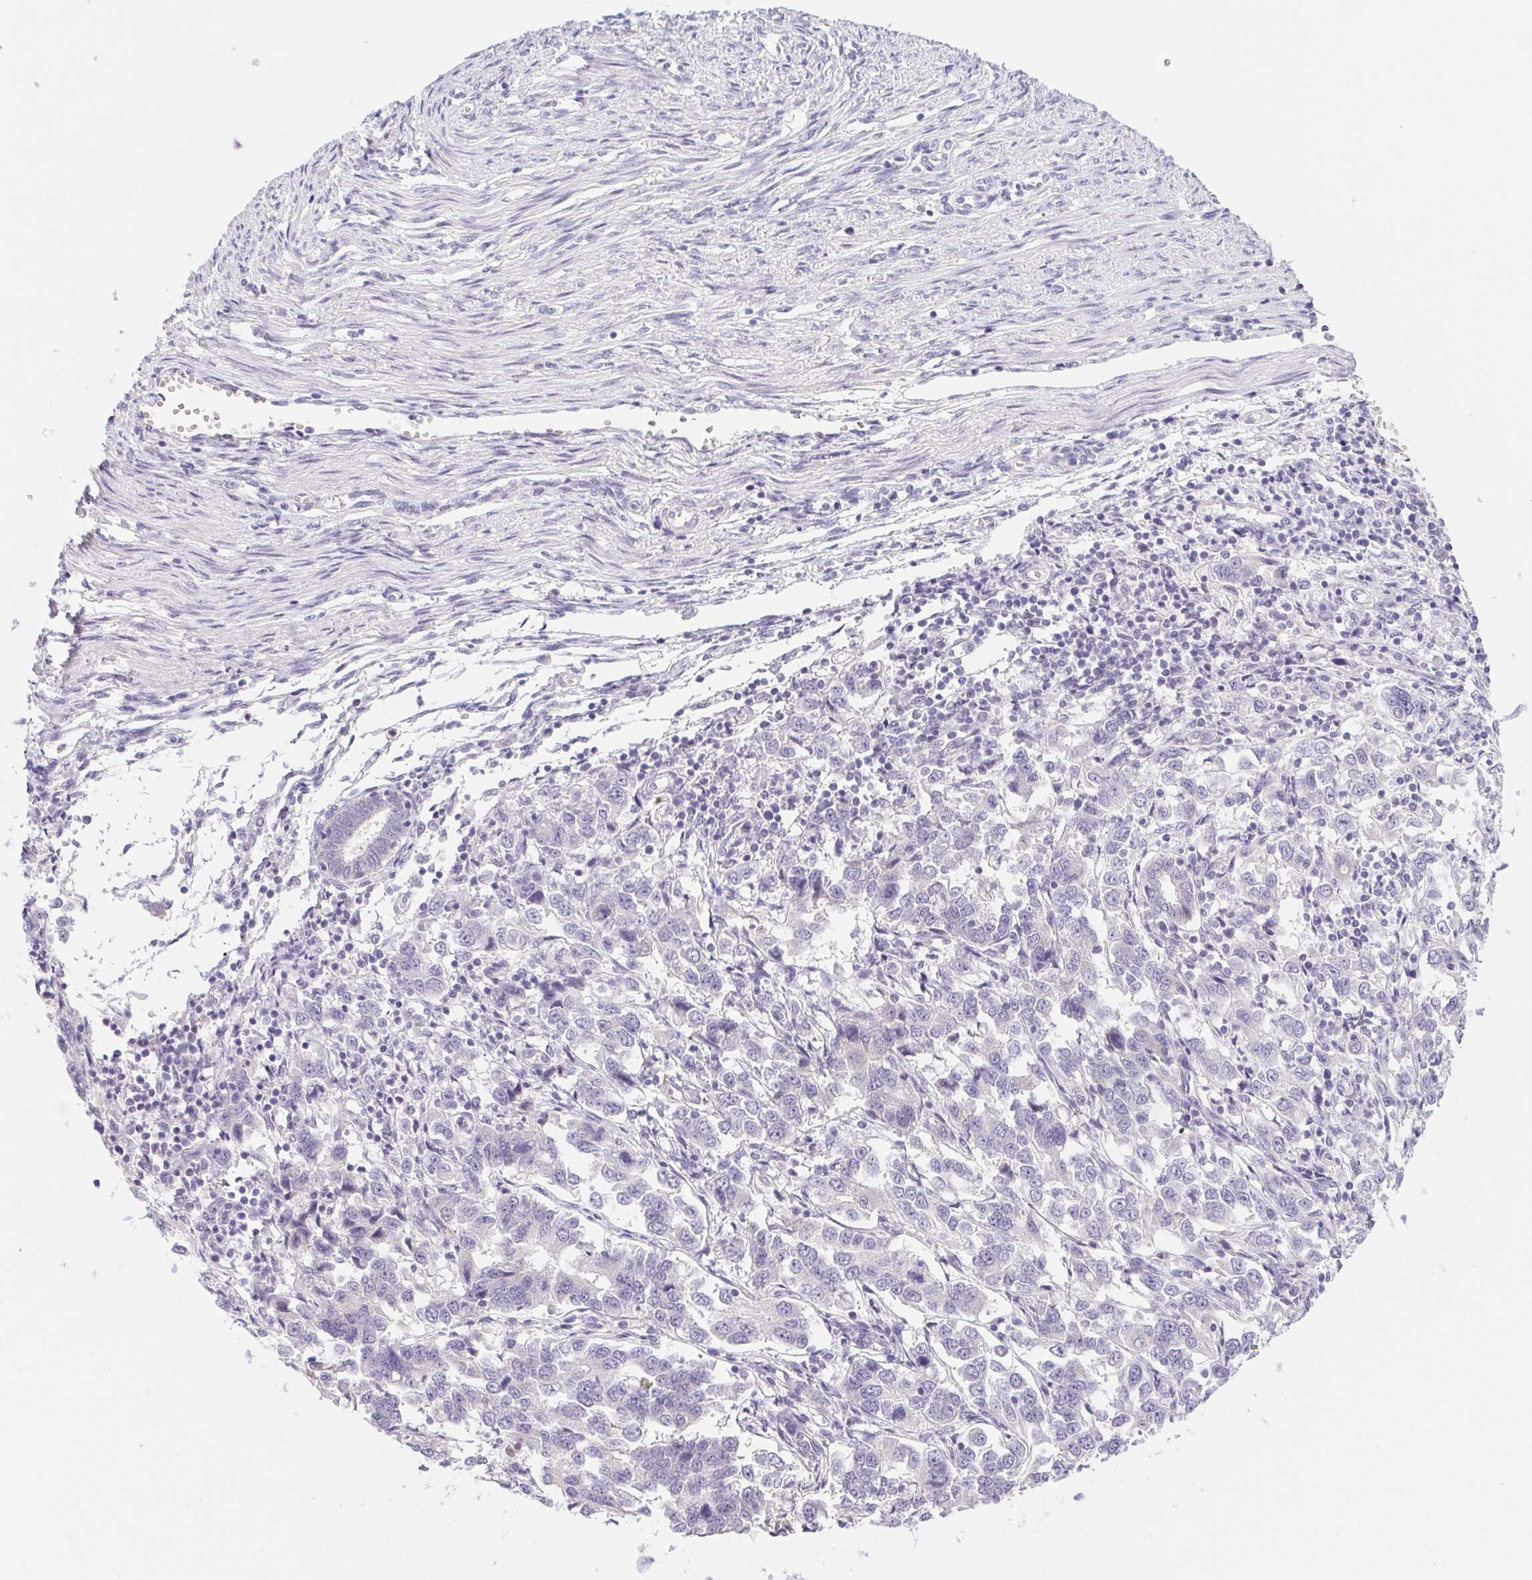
{"staining": {"intensity": "negative", "quantity": "none", "location": "none"}, "tissue": "endometrial cancer", "cell_type": "Tumor cells", "image_type": "cancer", "snomed": [{"axis": "morphology", "description": "Adenocarcinoma, NOS"}, {"axis": "topography", "description": "Endometrium"}], "caption": "IHC histopathology image of neoplastic tissue: human endometrial cancer stained with DAB (3,3'-diaminobenzidine) displays no significant protein expression in tumor cells.", "gene": "PRKAA1", "patient": {"sex": "female", "age": 43}}